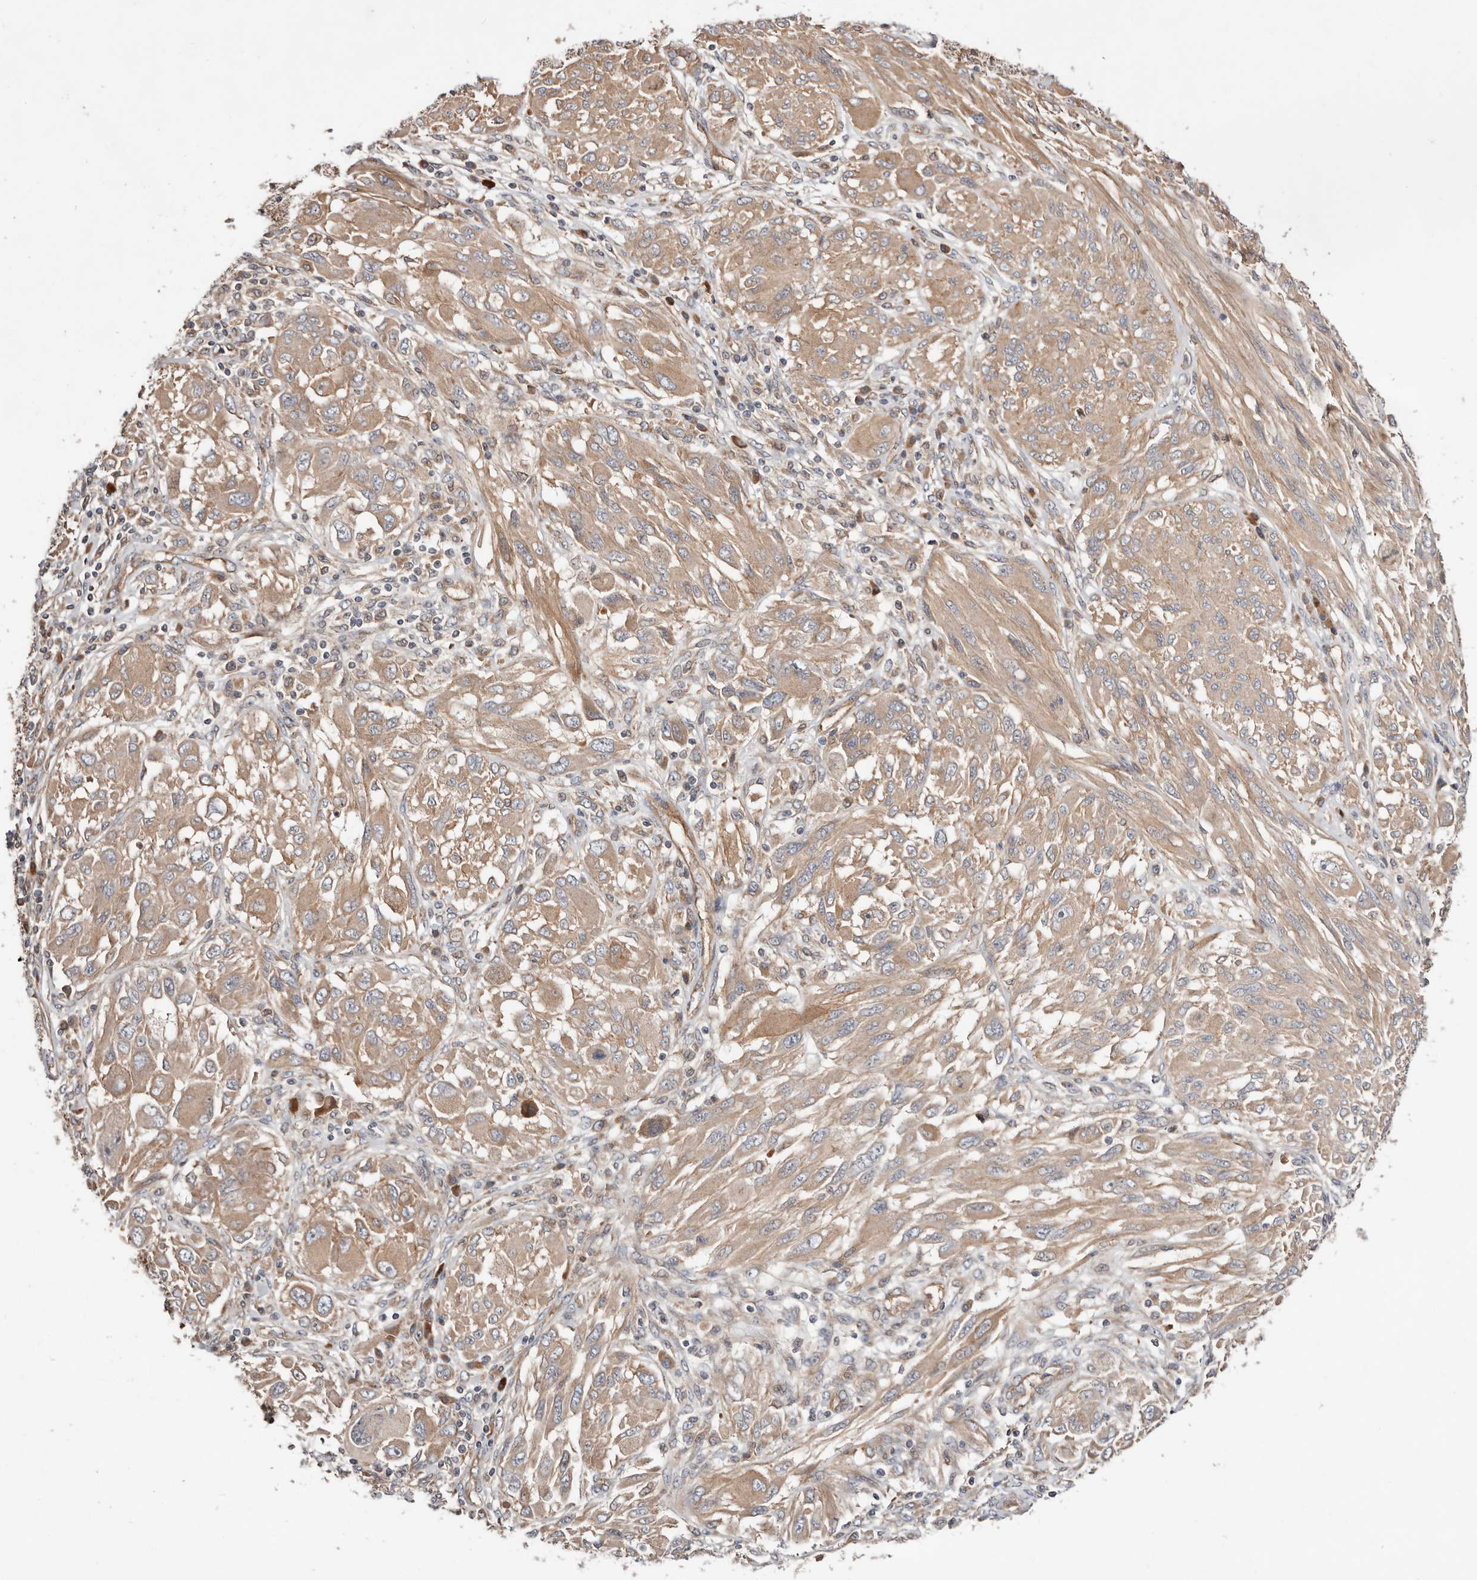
{"staining": {"intensity": "weak", "quantity": ">75%", "location": "cytoplasmic/membranous"}, "tissue": "melanoma", "cell_type": "Tumor cells", "image_type": "cancer", "snomed": [{"axis": "morphology", "description": "Malignant melanoma, NOS"}, {"axis": "topography", "description": "Skin"}], "caption": "A brown stain shows weak cytoplasmic/membranous staining of a protein in human malignant melanoma tumor cells. The staining was performed using DAB (3,3'-diaminobenzidine) to visualize the protein expression in brown, while the nuclei were stained in blue with hematoxylin (Magnification: 20x).", "gene": "MACF1", "patient": {"sex": "female", "age": 91}}